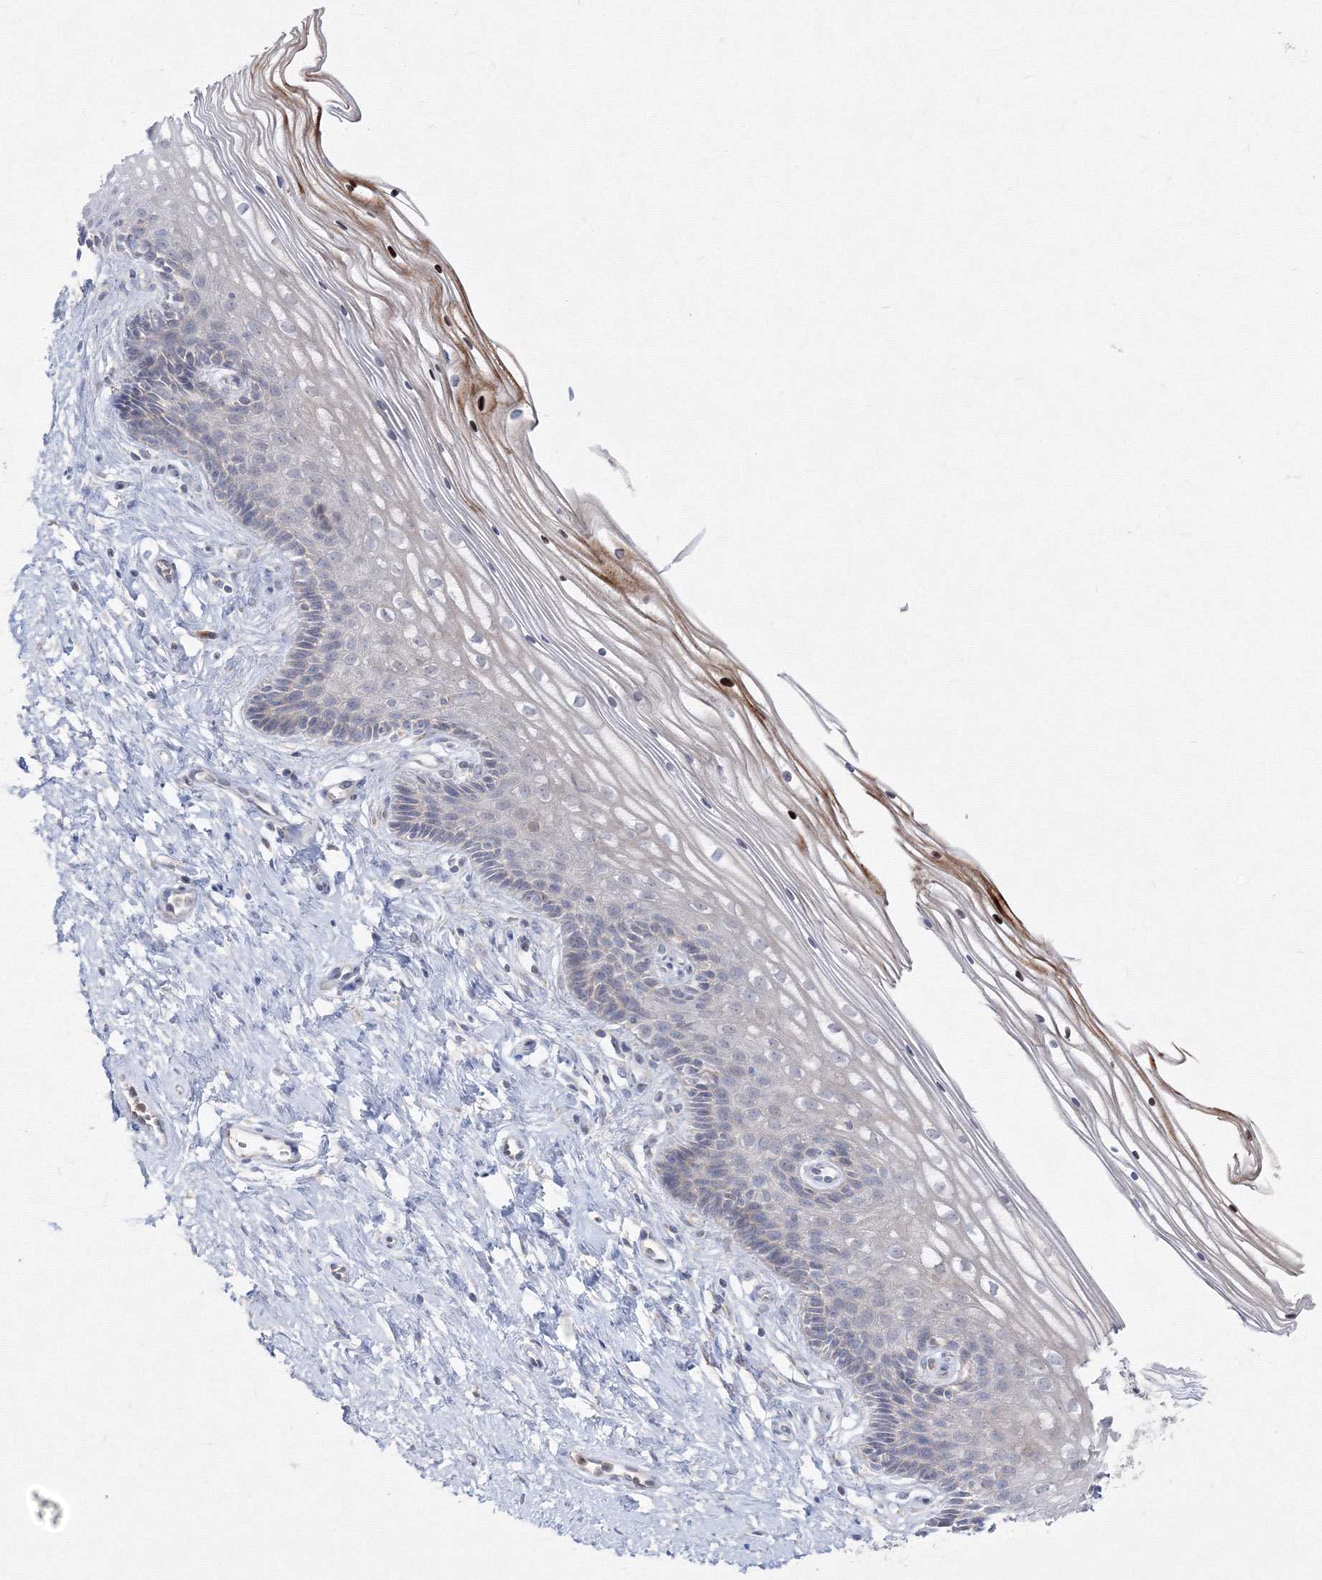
{"staining": {"intensity": "weak", "quantity": "<25%", "location": "cytoplasmic/membranous"}, "tissue": "cervix", "cell_type": "Glandular cells", "image_type": "normal", "snomed": [{"axis": "morphology", "description": "Normal tissue, NOS"}, {"axis": "topography", "description": "Cervix"}], "caption": "The immunohistochemistry (IHC) image has no significant staining in glandular cells of cervix.", "gene": "FBXL8", "patient": {"sex": "female", "age": 33}}